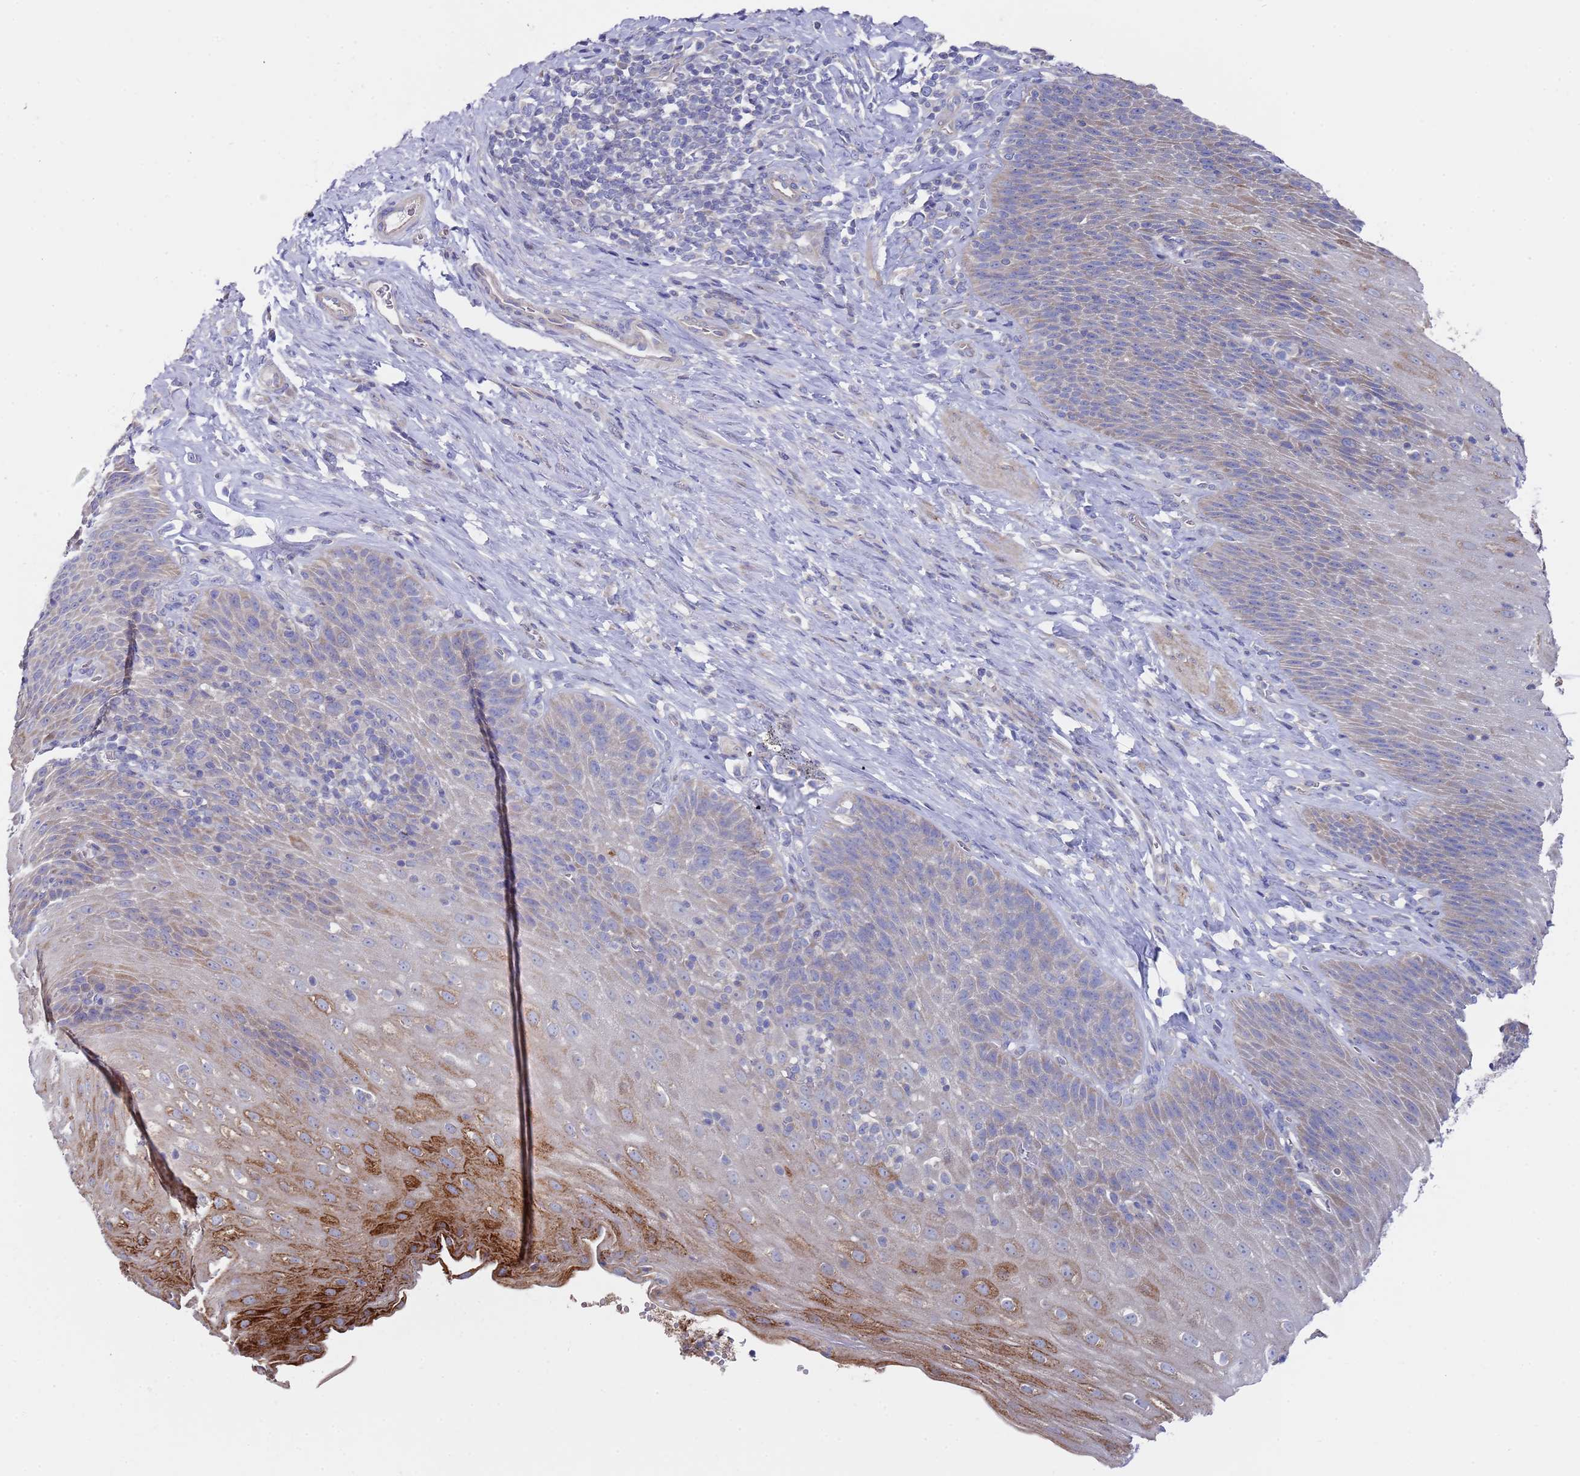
{"staining": {"intensity": "moderate", "quantity": "25%-75%", "location": "cytoplasmic/membranous"}, "tissue": "esophagus", "cell_type": "Squamous epithelial cells", "image_type": "normal", "snomed": [{"axis": "morphology", "description": "Normal tissue, NOS"}, {"axis": "topography", "description": "Esophagus"}], "caption": "High-magnification brightfield microscopy of unremarkable esophagus stained with DAB (3,3'-diaminobenzidine) (brown) and counterstained with hematoxylin (blue). squamous epithelial cells exhibit moderate cytoplasmic/membranous staining is identified in approximately25%-75% of cells. The staining was performed using DAB (3,3'-diaminobenzidine) to visualize the protein expression in brown, while the nuclei were stained in blue with hematoxylin (Magnification: 20x).", "gene": "SCAPER", "patient": {"sex": "female", "age": 61}}